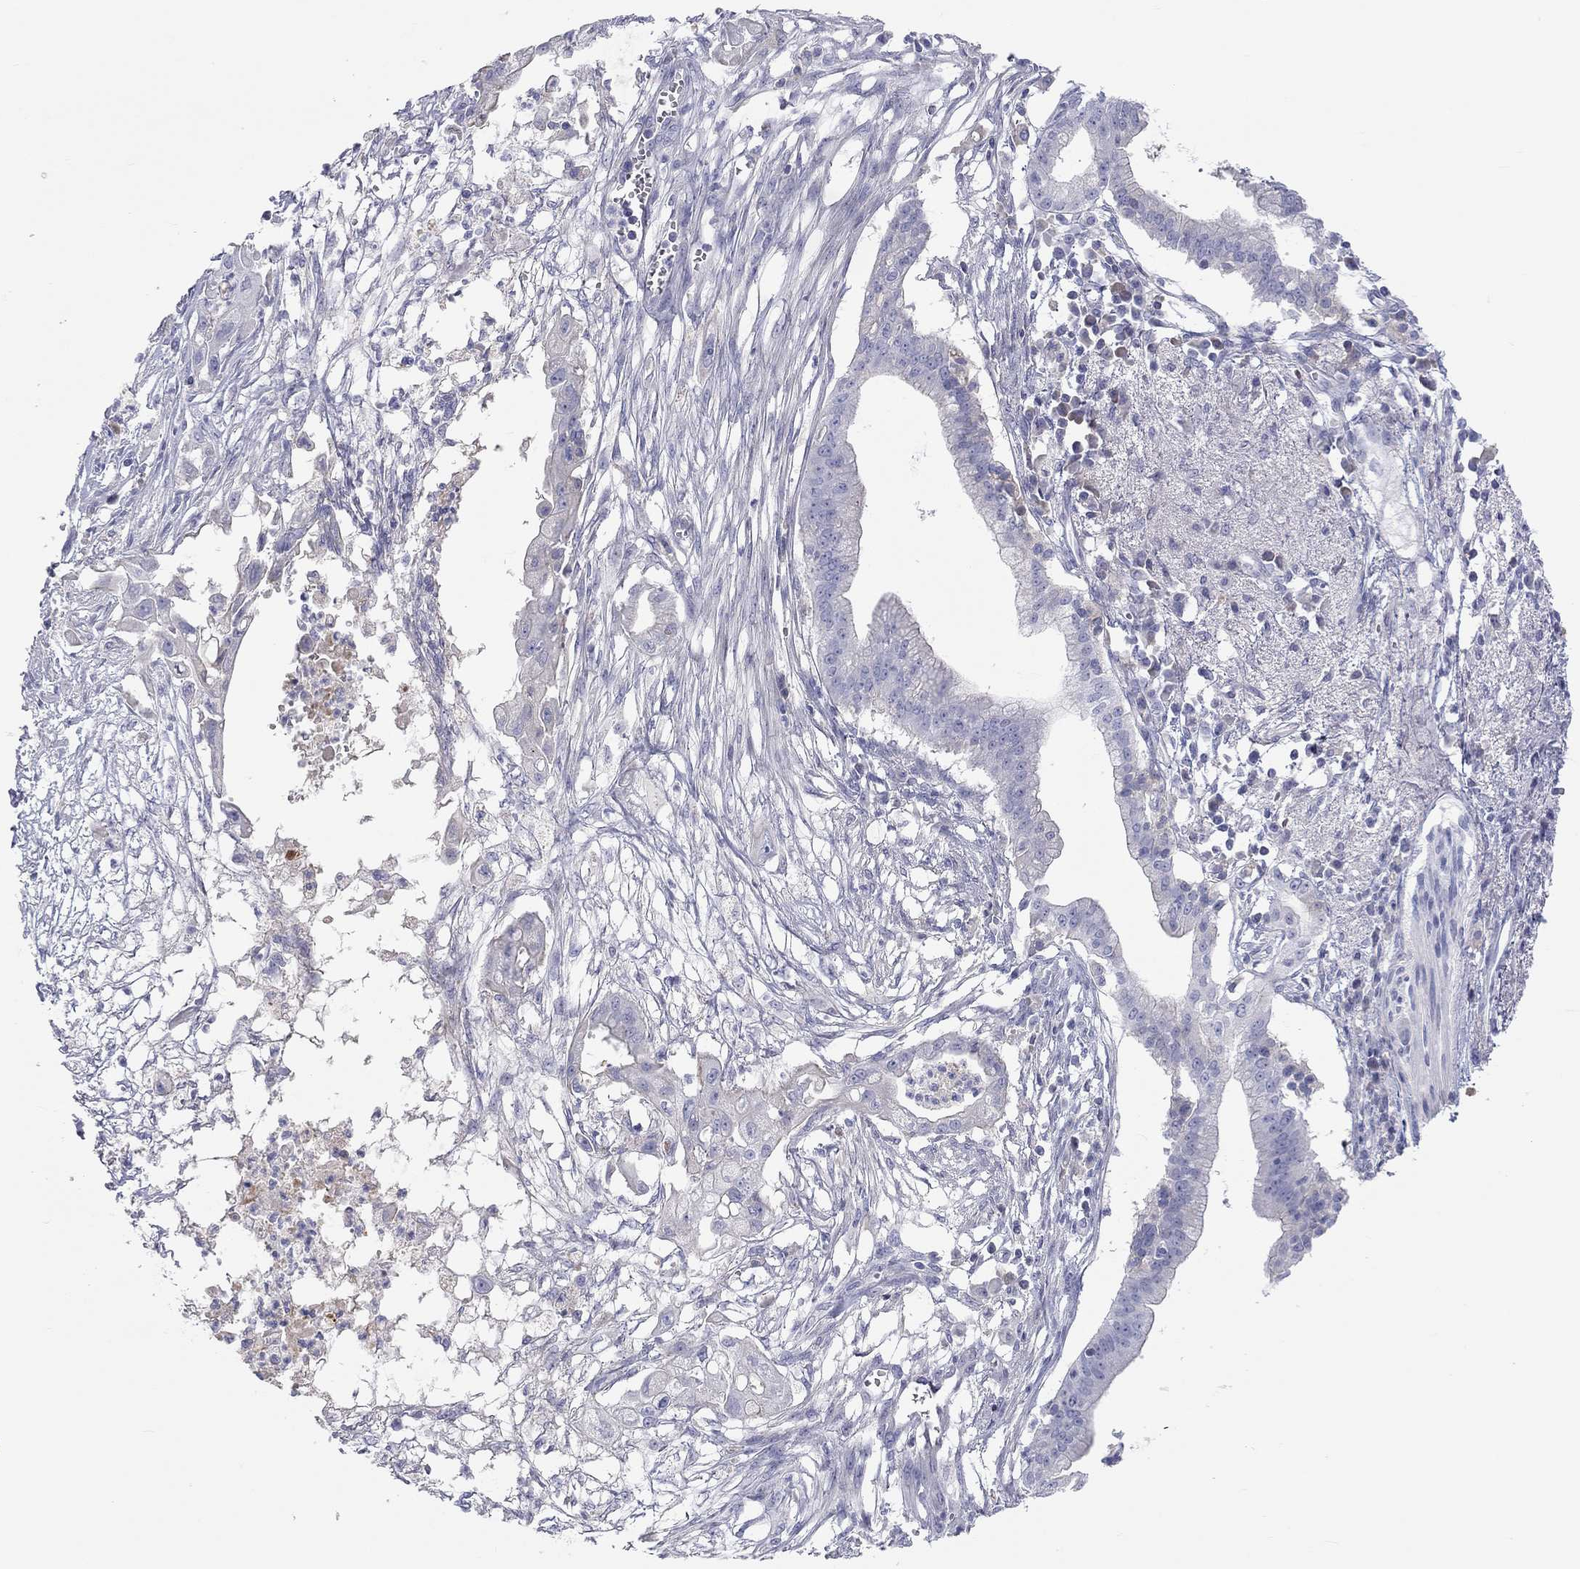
{"staining": {"intensity": "negative", "quantity": "none", "location": "none"}, "tissue": "pancreatic cancer", "cell_type": "Tumor cells", "image_type": "cancer", "snomed": [{"axis": "morphology", "description": "Normal tissue, NOS"}, {"axis": "morphology", "description": "Adenocarcinoma, NOS"}, {"axis": "topography", "description": "Pancreas"}], "caption": "Pancreatic adenocarcinoma stained for a protein using immunohistochemistry (IHC) exhibits no staining tumor cells.", "gene": "ST7L", "patient": {"sex": "female", "age": 58}}